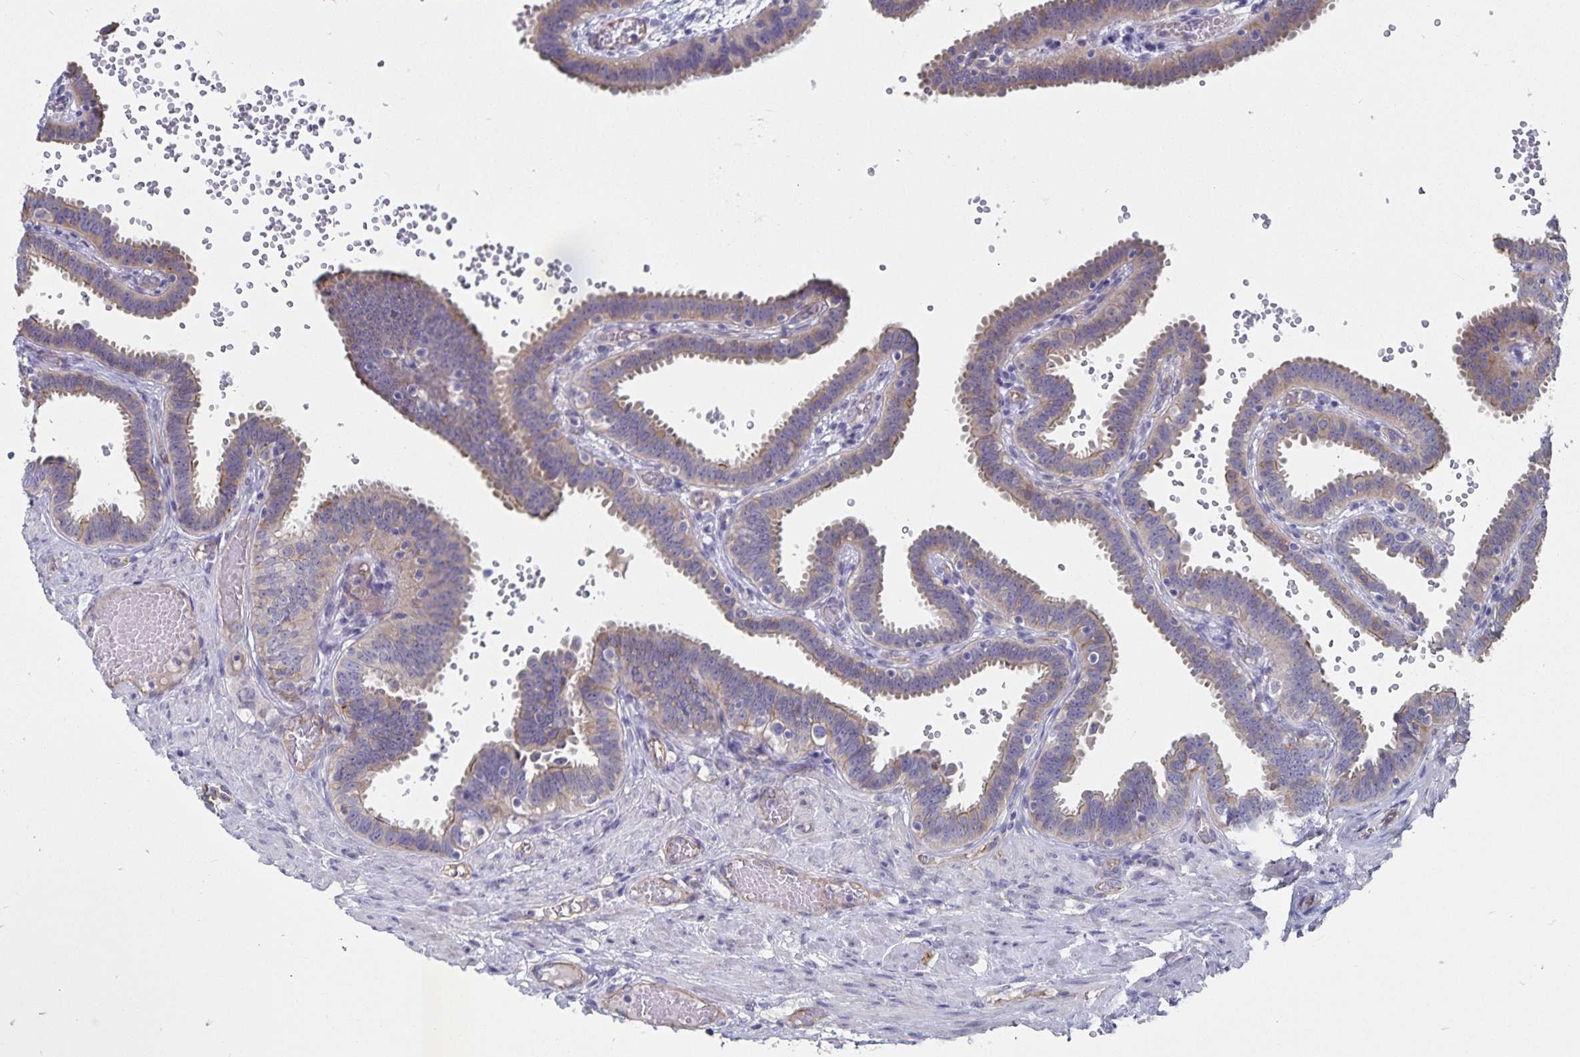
{"staining": {"intensity": "moderate", "quantity": "<25%", "location": "cytoplasmic/membranous"}, "tissue": "fallopian tube", "cell_type": "Glandular cells", "image_type": "normal", "snomed": [{"axis": "morphology", "description": "Normal tissue, NOS"}, {"axis": "topography", "description": "Fallopian tube"}], "caption": "The immunohistochemical stain shows moderate cytoplasmic/membranous expression in glandular cells of benign fallopian tube. The staining was performed using DAB (3,3'-diaminobenzidine), with brown indicating positive protein expression. Nuclei are stained blue with hematoxylin.", "gene": "SSTR1", "patient": {"sex": "female", "age": 37}}